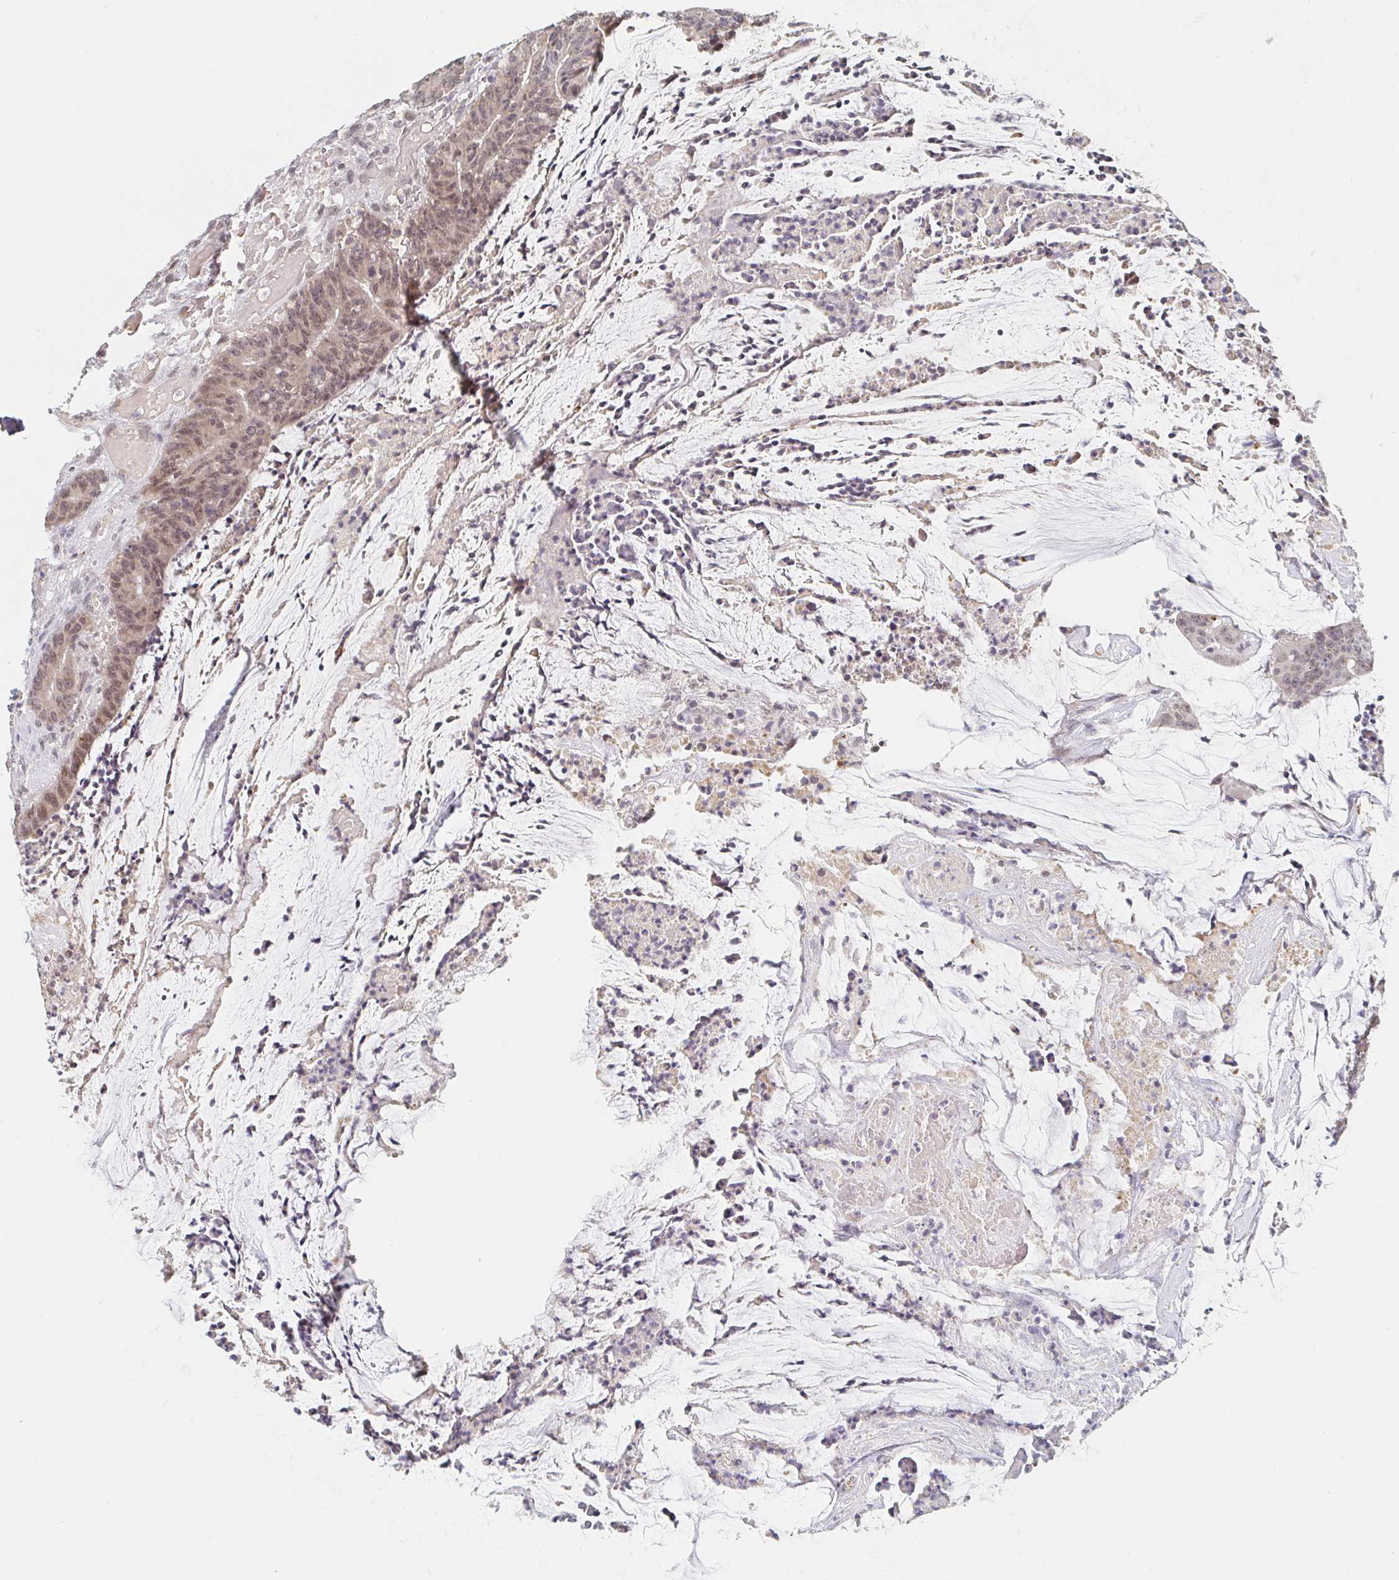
{"staining": {"intensity": "weak", "quantity": "25%-75%", "location": "nuclear"}, "tissue": "colorectal cancer", "cell_type": "Tumor cells", "image_type": "cancer", "snomed": [{"axis": "morphology", "description": "Adenocarcinoma, NOS"}, {"axis": "topography", "description": "Colon"}], "caption": "Immunohistochemical staining of colorectal cancer (adenocarcinoma) exhibits low levels of weak nuclear protein expression in approximately 25%-75% of tumor cells. Nuclei are stained in blue.", "gene": "CHD2", "patient": {"sex": "female", "age": 78}}